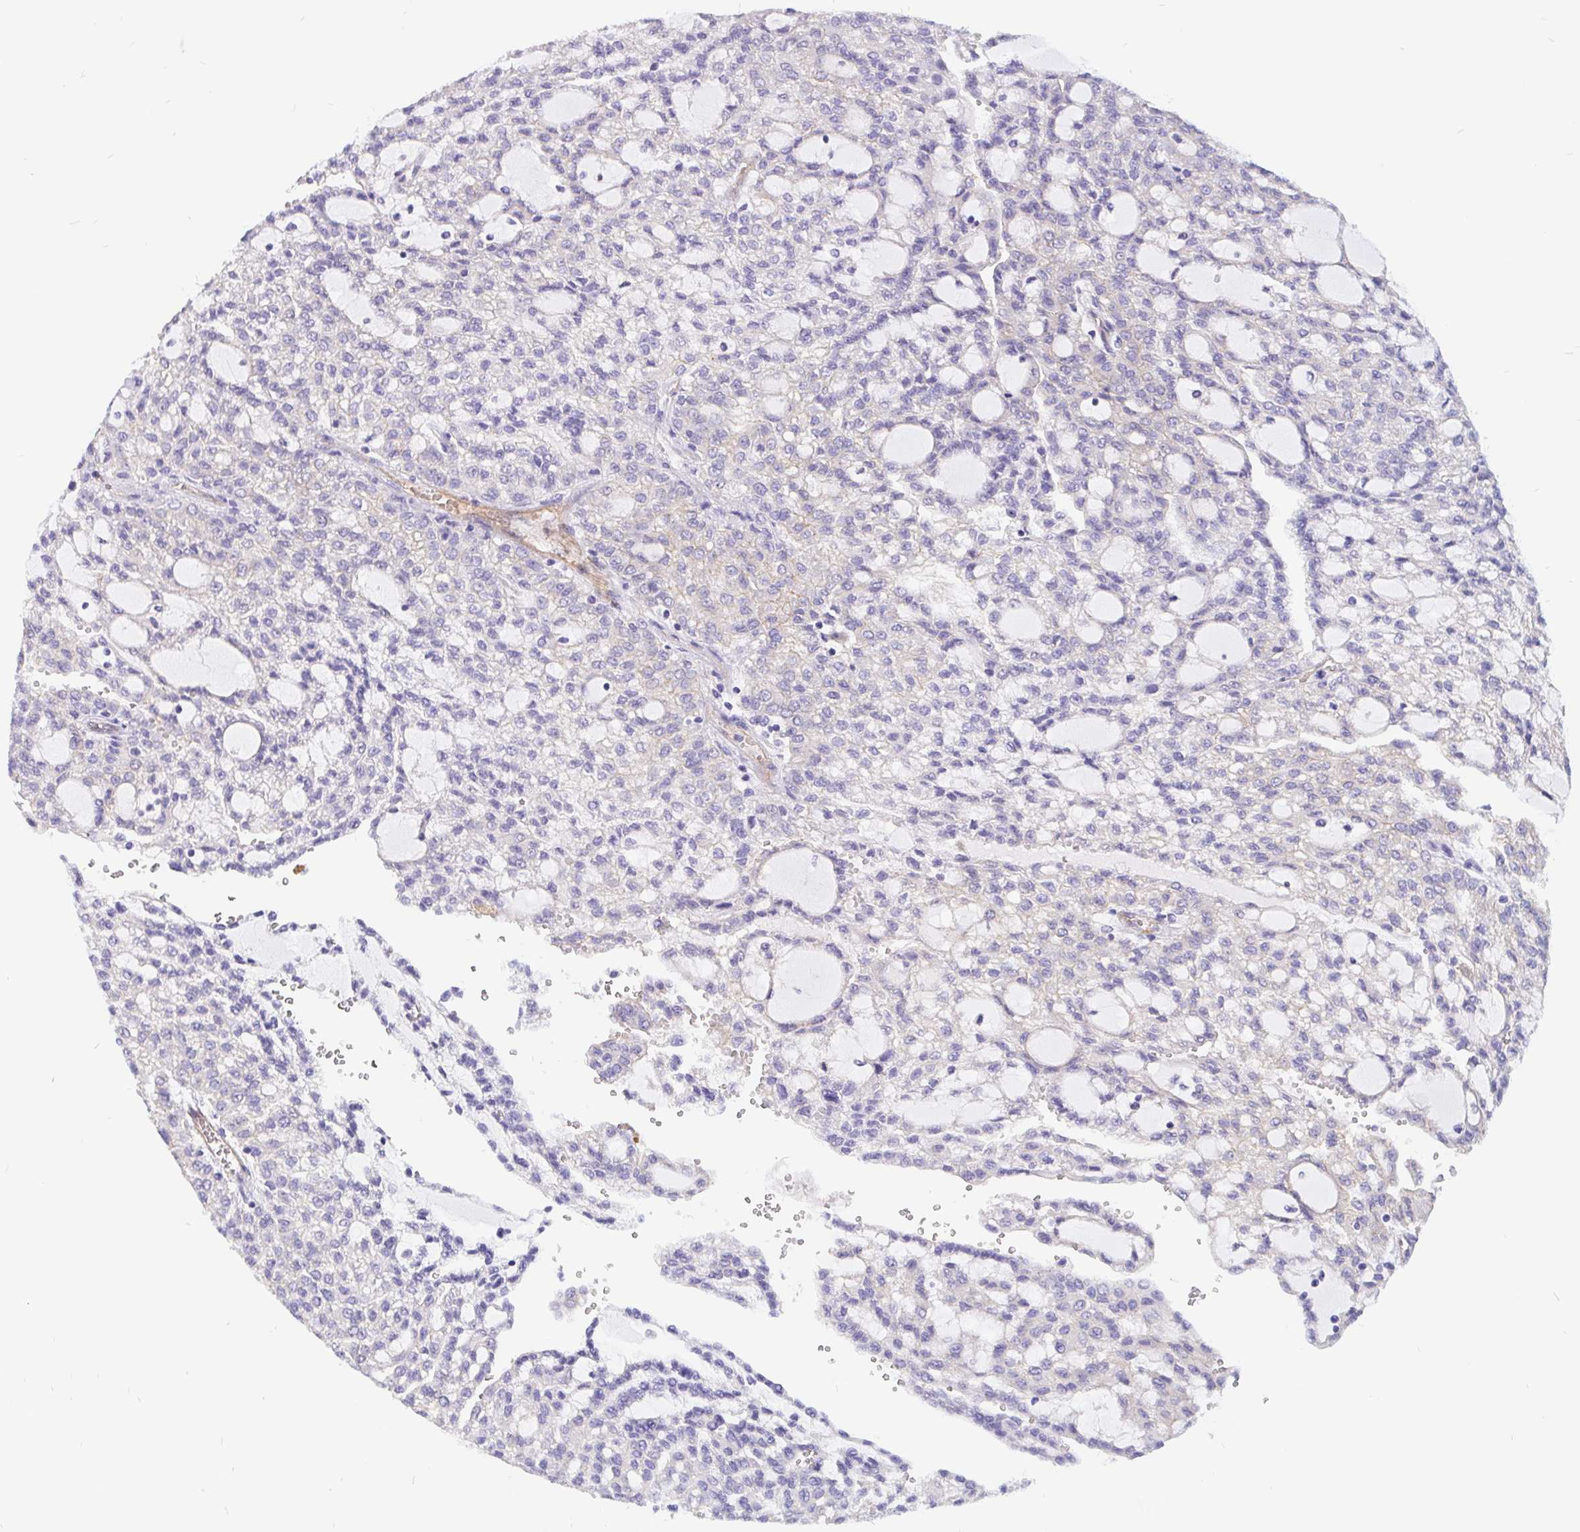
{"staining": {"intensity": "negative", "quantity": "none", "location": "none"}, "tissue": "renal cancer", "cell_type": "Tumor cells", "image_type": "cancer", "snomed": [{"axis": "morphology", "description": "Adenocarcinoma, NOS"}, {"axis": "topography", "description": "Kidney"}], "caption": "Immunohistochemical staining of human renal cancer (adenocarcinoma) demonstrates no significant positivity in tumor cells.", "gene": "LIMCH1", "patient": {"sex": "male", "age": 63}}